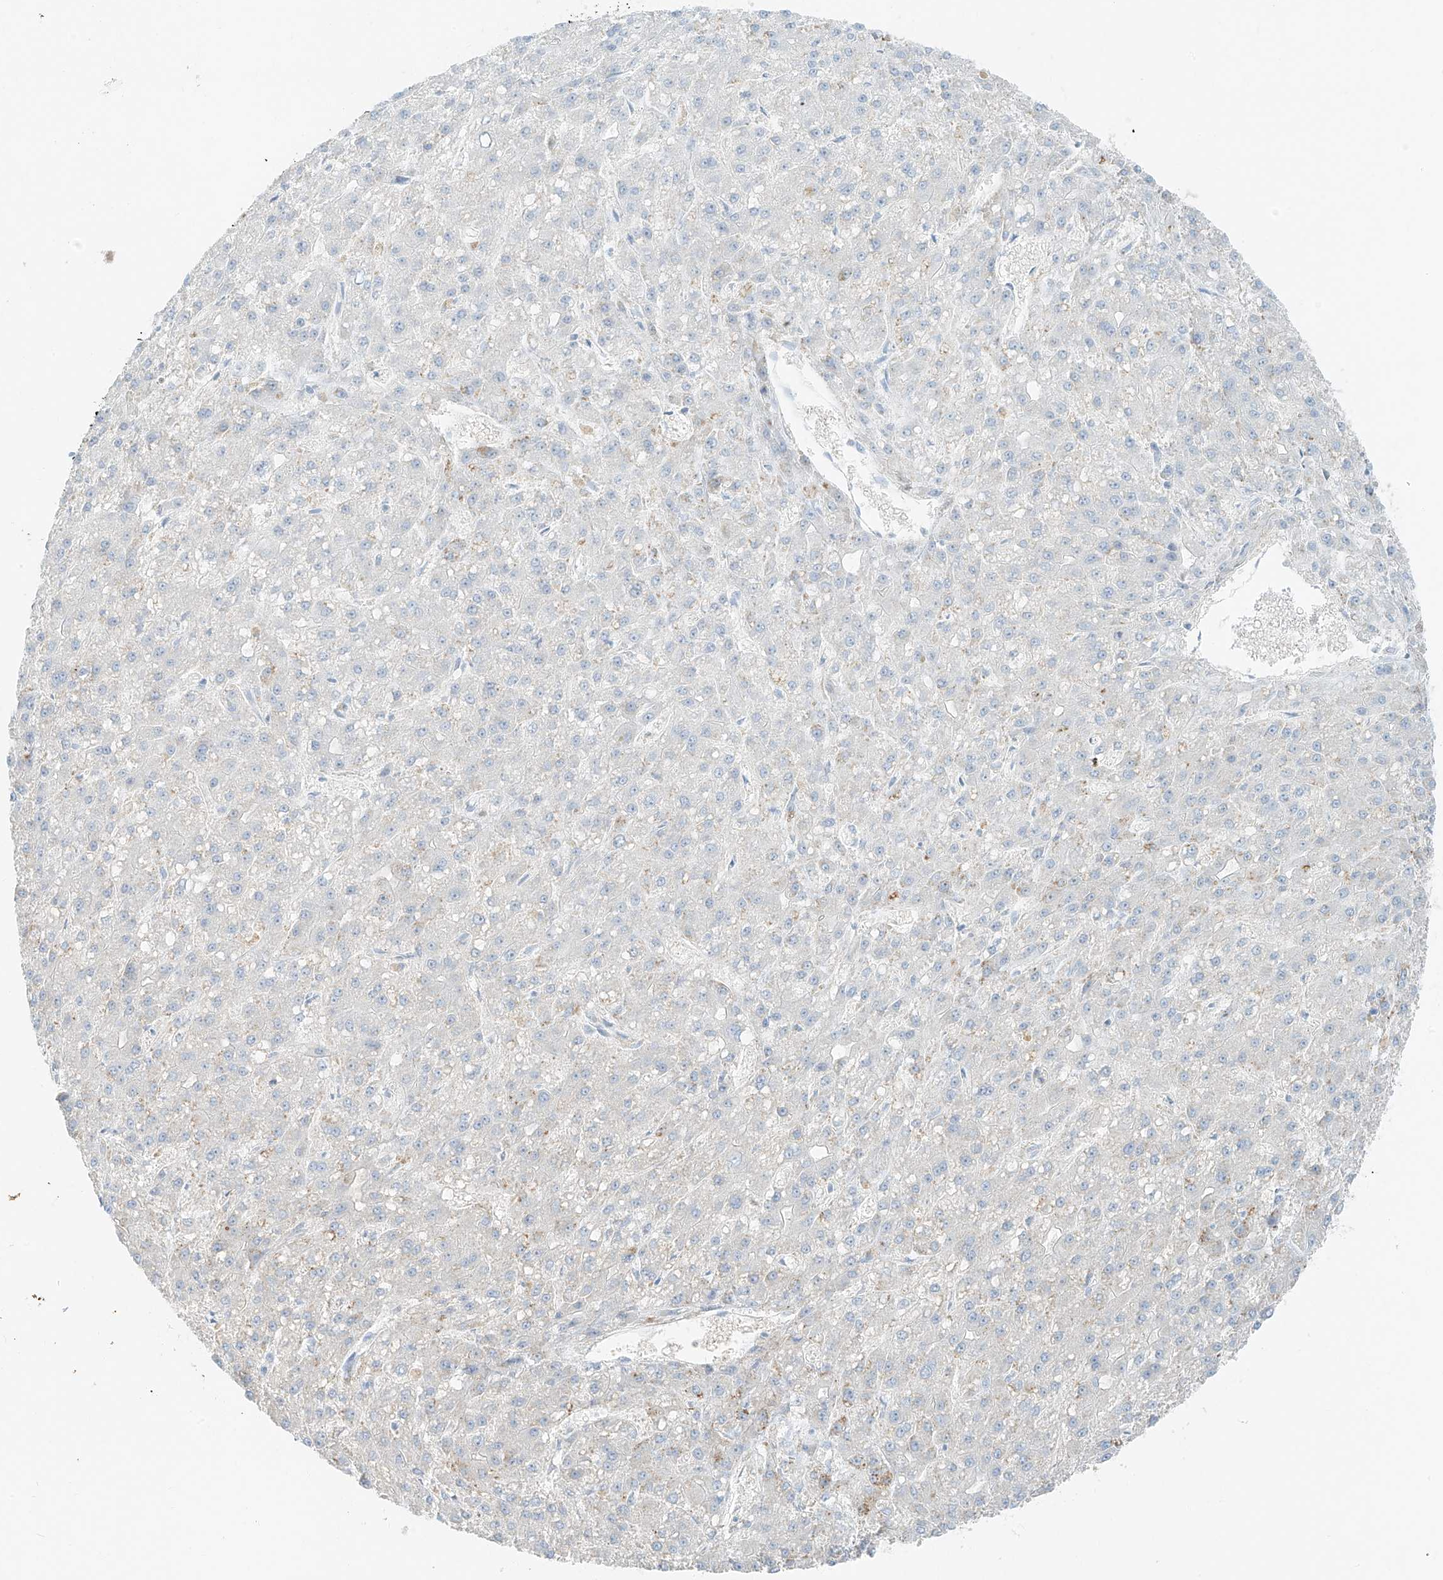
{"staining": {"intensity": "negative", "quantity": "none", "location": "none"}, "tissue": "liver cancer", "cell_type": "Tumor cells", "image_type": "cancer", "snomed": [{"axis": "morphology", "description": "Carcinoma, Hepatocellular, NOS"}, {"axis": "topography", "description": "Liver"}], "caption": "Hepatocellular carcinoma (liver) was stained to show a protein in brown. There is no significant staining in tumor cells. The staining was performed using DAB to visualize the protein expression in brown, while the nuclei were stained in blue with hematoxylin (Magnification: 20x).", "gene": "FSTL1", "patient": {"sex": "male", "age": 67}}